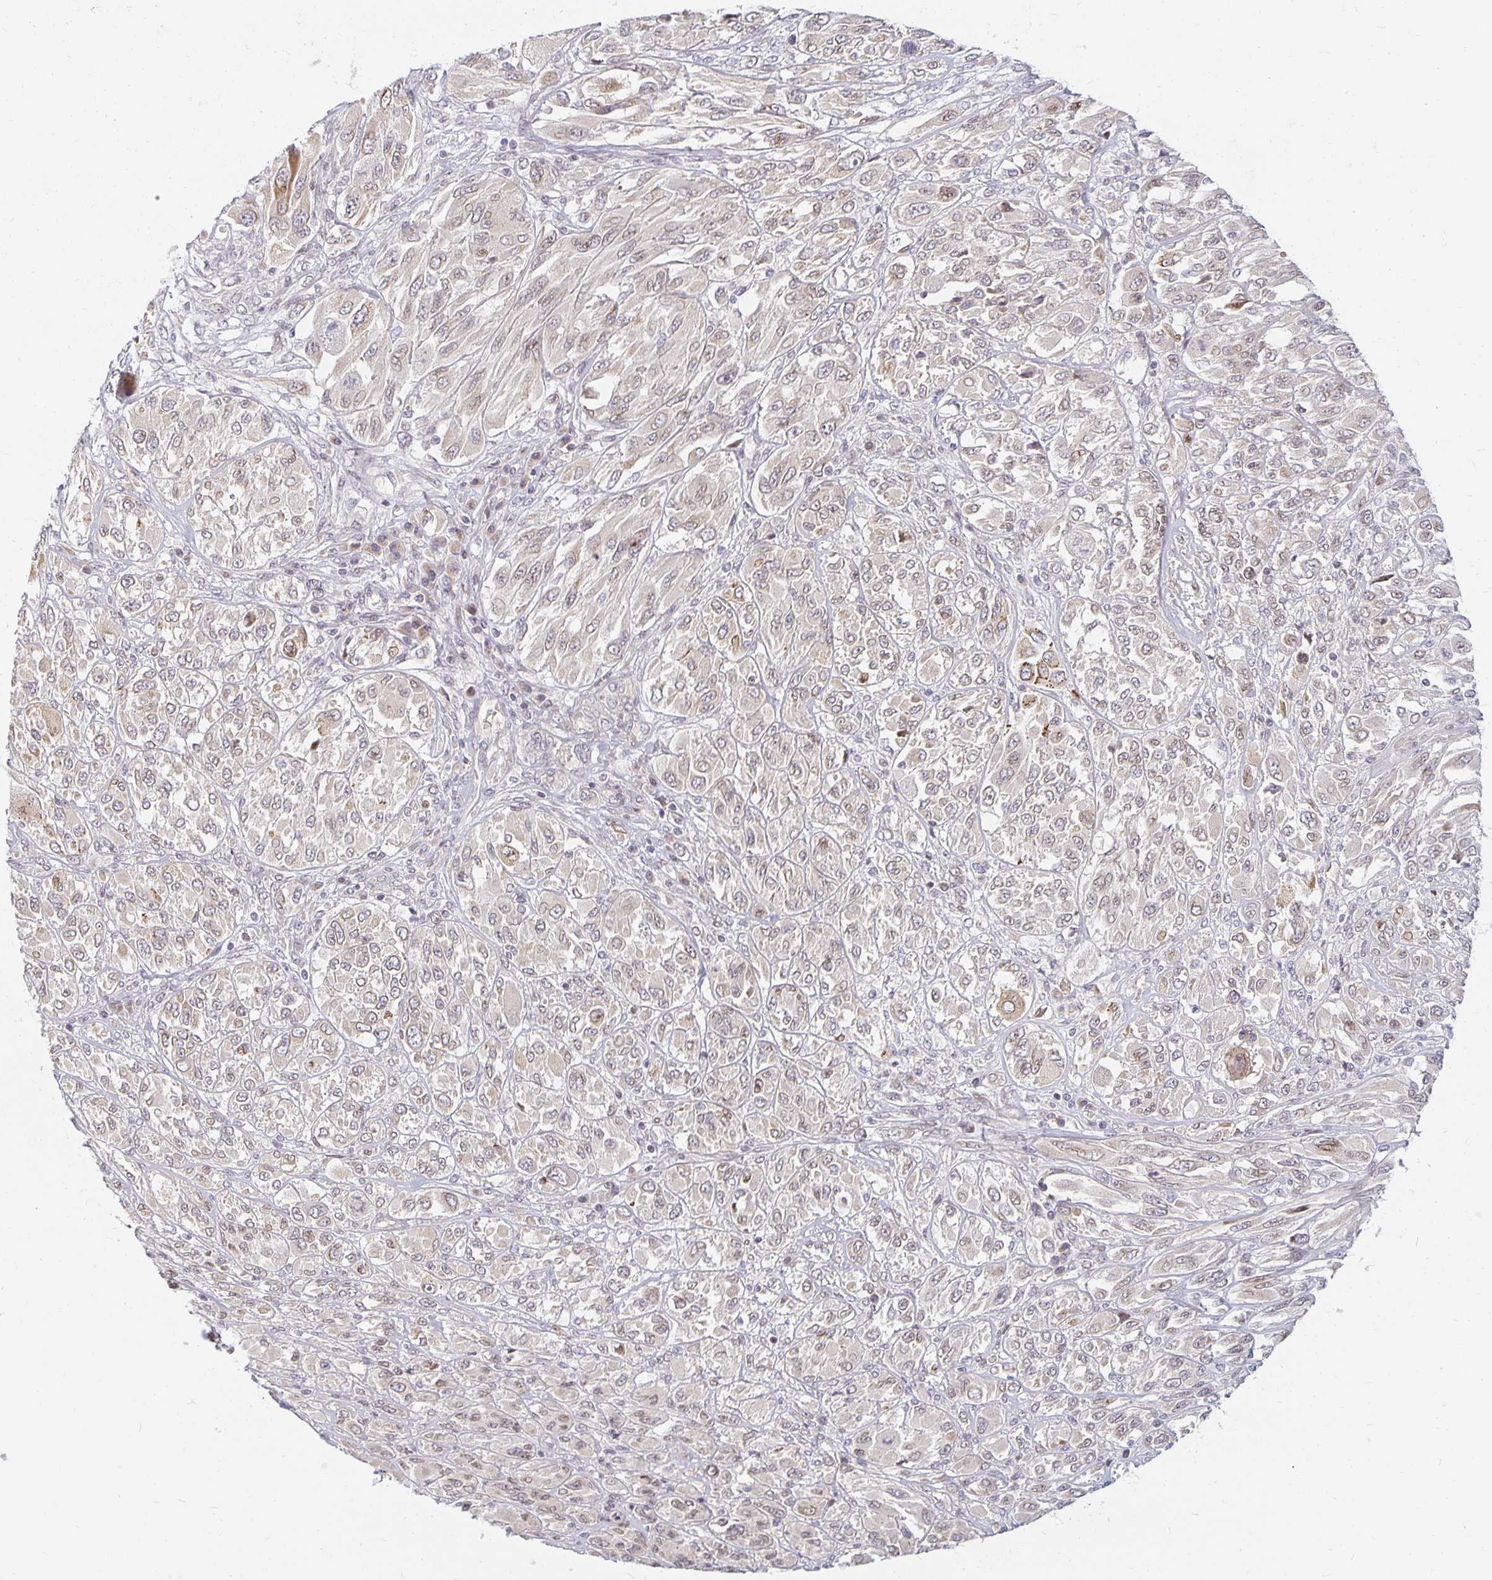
{"staining": {"intensity": "weak", "quantity": "<25%", "location": "nuclear"}, "tissue": "melanoma", "cell_type": "Tumor cells", "image_type": "cancer", "snomed": [{"axis": "morphology", "description": "Malignant melanoma, NOS"}, {"axis": "topography", "description": "Skin"}], "caption": "This is an IHC photomicrograph of melanoma. There is no positivity in tumor cells.", "gene": "EHF", "patient": {"sex": "female", "age": 91}}